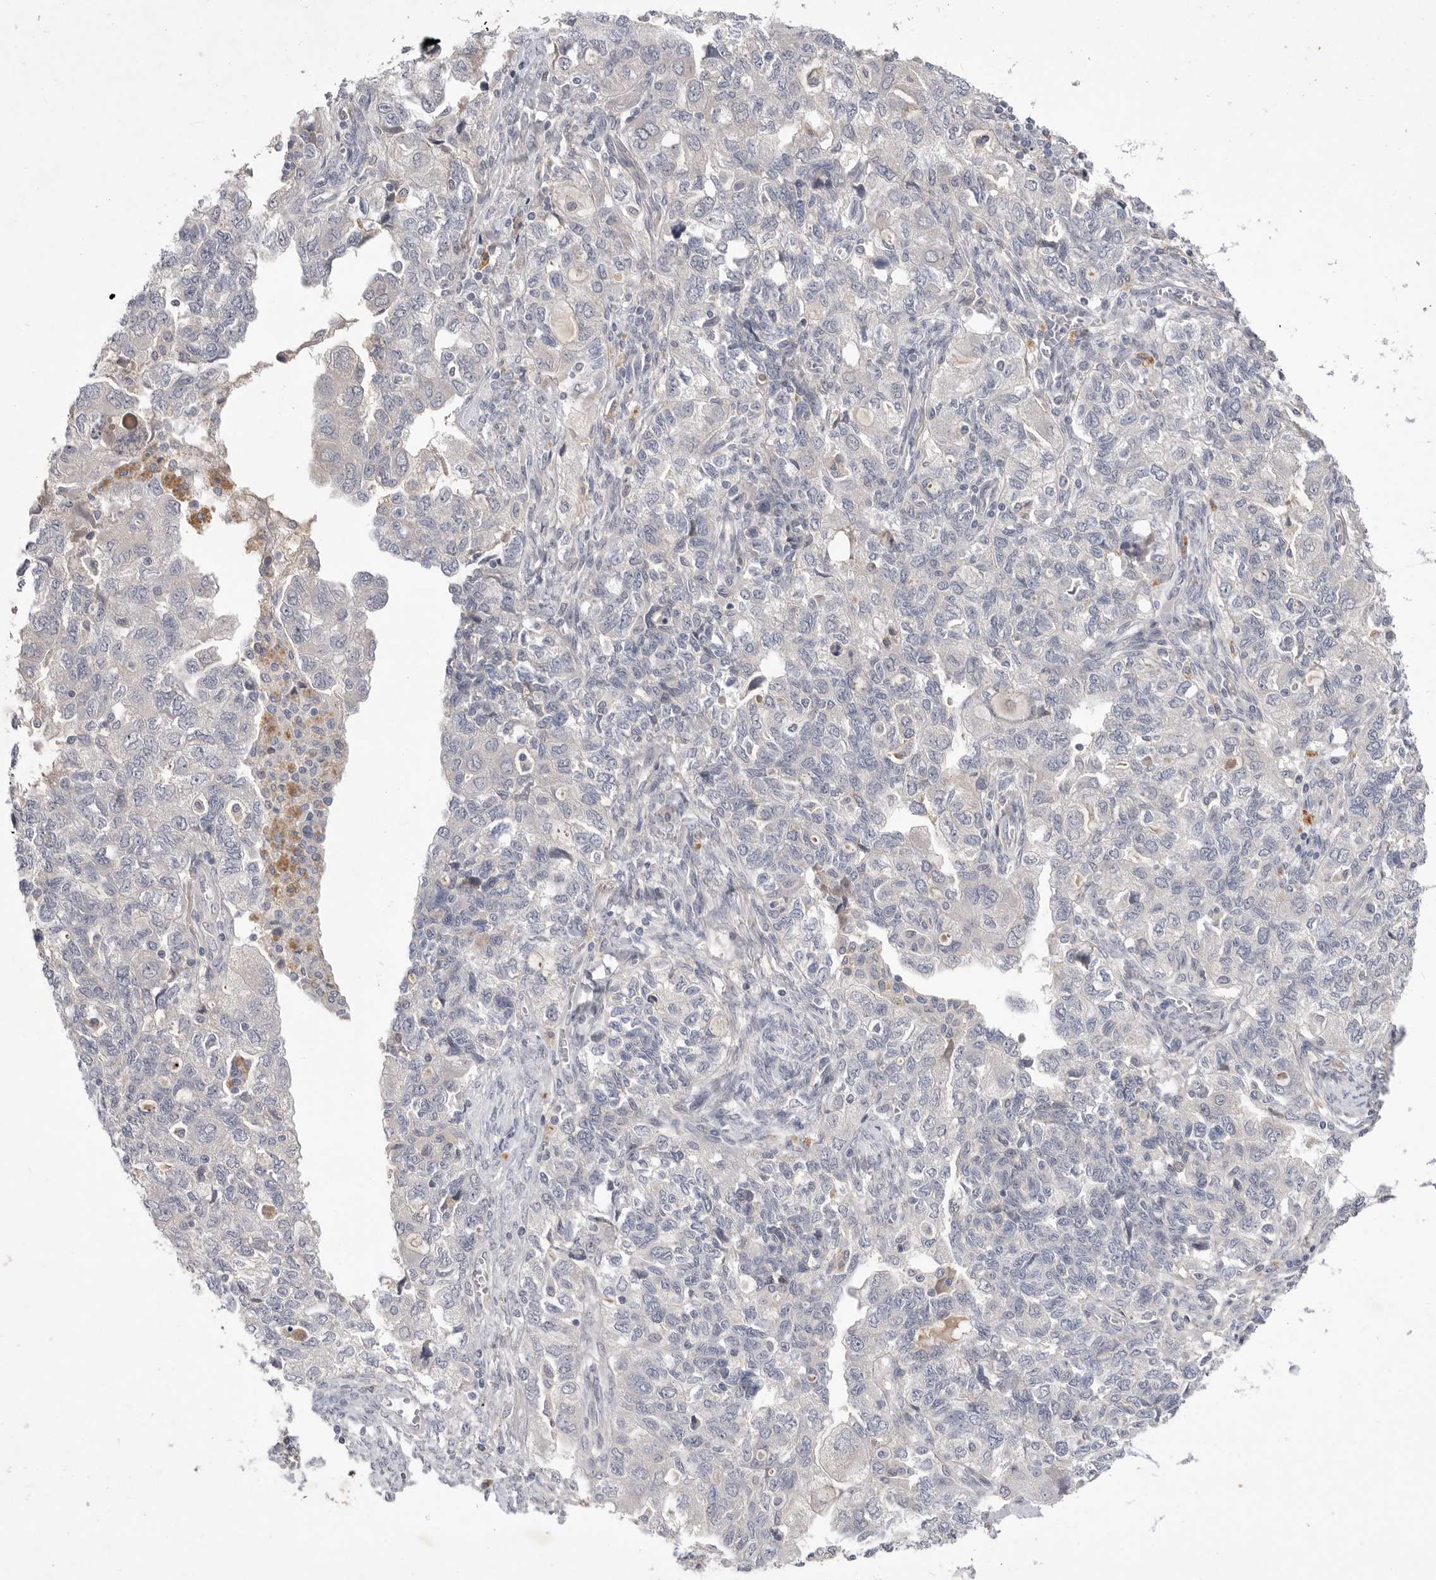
{"staining": {"intensity": "negative", "quantity": "none", "location": "none"}, "tissue": "ovarian cancer", "cell_type": "Tumor cells", "image_type": "cancer", "snomed": [{"axis": "morphology", "description": "Carcinoma, NOS"}, {"axis": "morphology", "description": "Cystadenocarcinoma, serous, NOS"}, {"axis": "topography", "description": "Ovary"}], "caption": "The photomicrograph shows no staining of tumor cells in ovarian cancer (serous cystadenocarcinoma).", "gene": "ITGAD", "patient": {"sex": "female", "age": 69}}